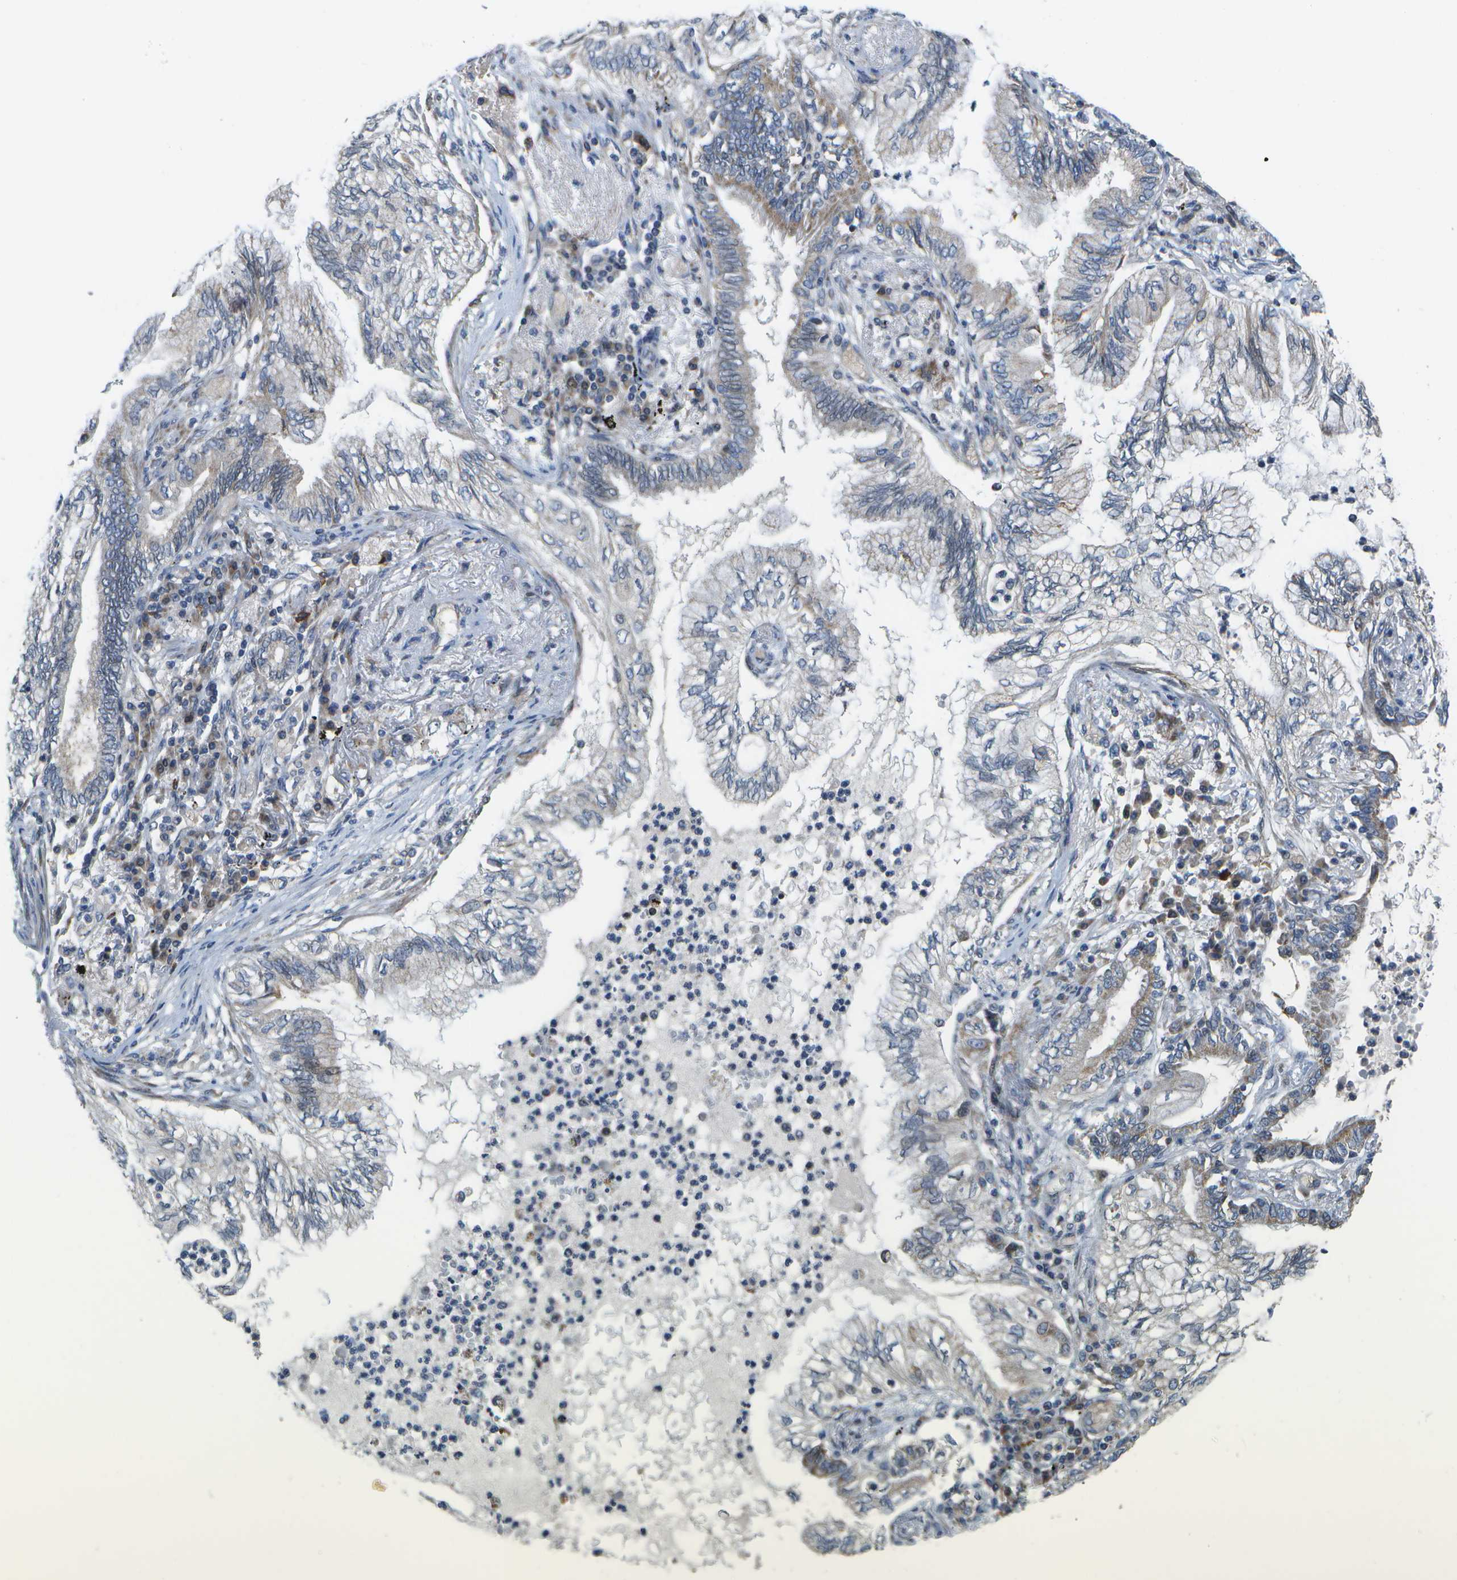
{"staining": {"intensity": "weak", "quantity": "<25%", "location": "cytoplasmic/membranous"}, "tissue": "lung cancer", "cell_type": "Tumor cells", "image_type": "cancer", "snomed": [{"axis": "morphology", "description": "Normal tissue, NOS"}, {"axis": "morphology", "description": "Adenocarcinoma, NOS"}, {"axis": "topography", "description": "Bronchus"}, {"axis": "topography", "description": "Lung"}], "caption": "This is a micrograph of immunohistochemistry (IHC) staining of lung cancer (adenocarcinoma), which shows no positivity in tumor cells.", "gene": "HADHA", "patient": {"sex": "female", "age": 70}}